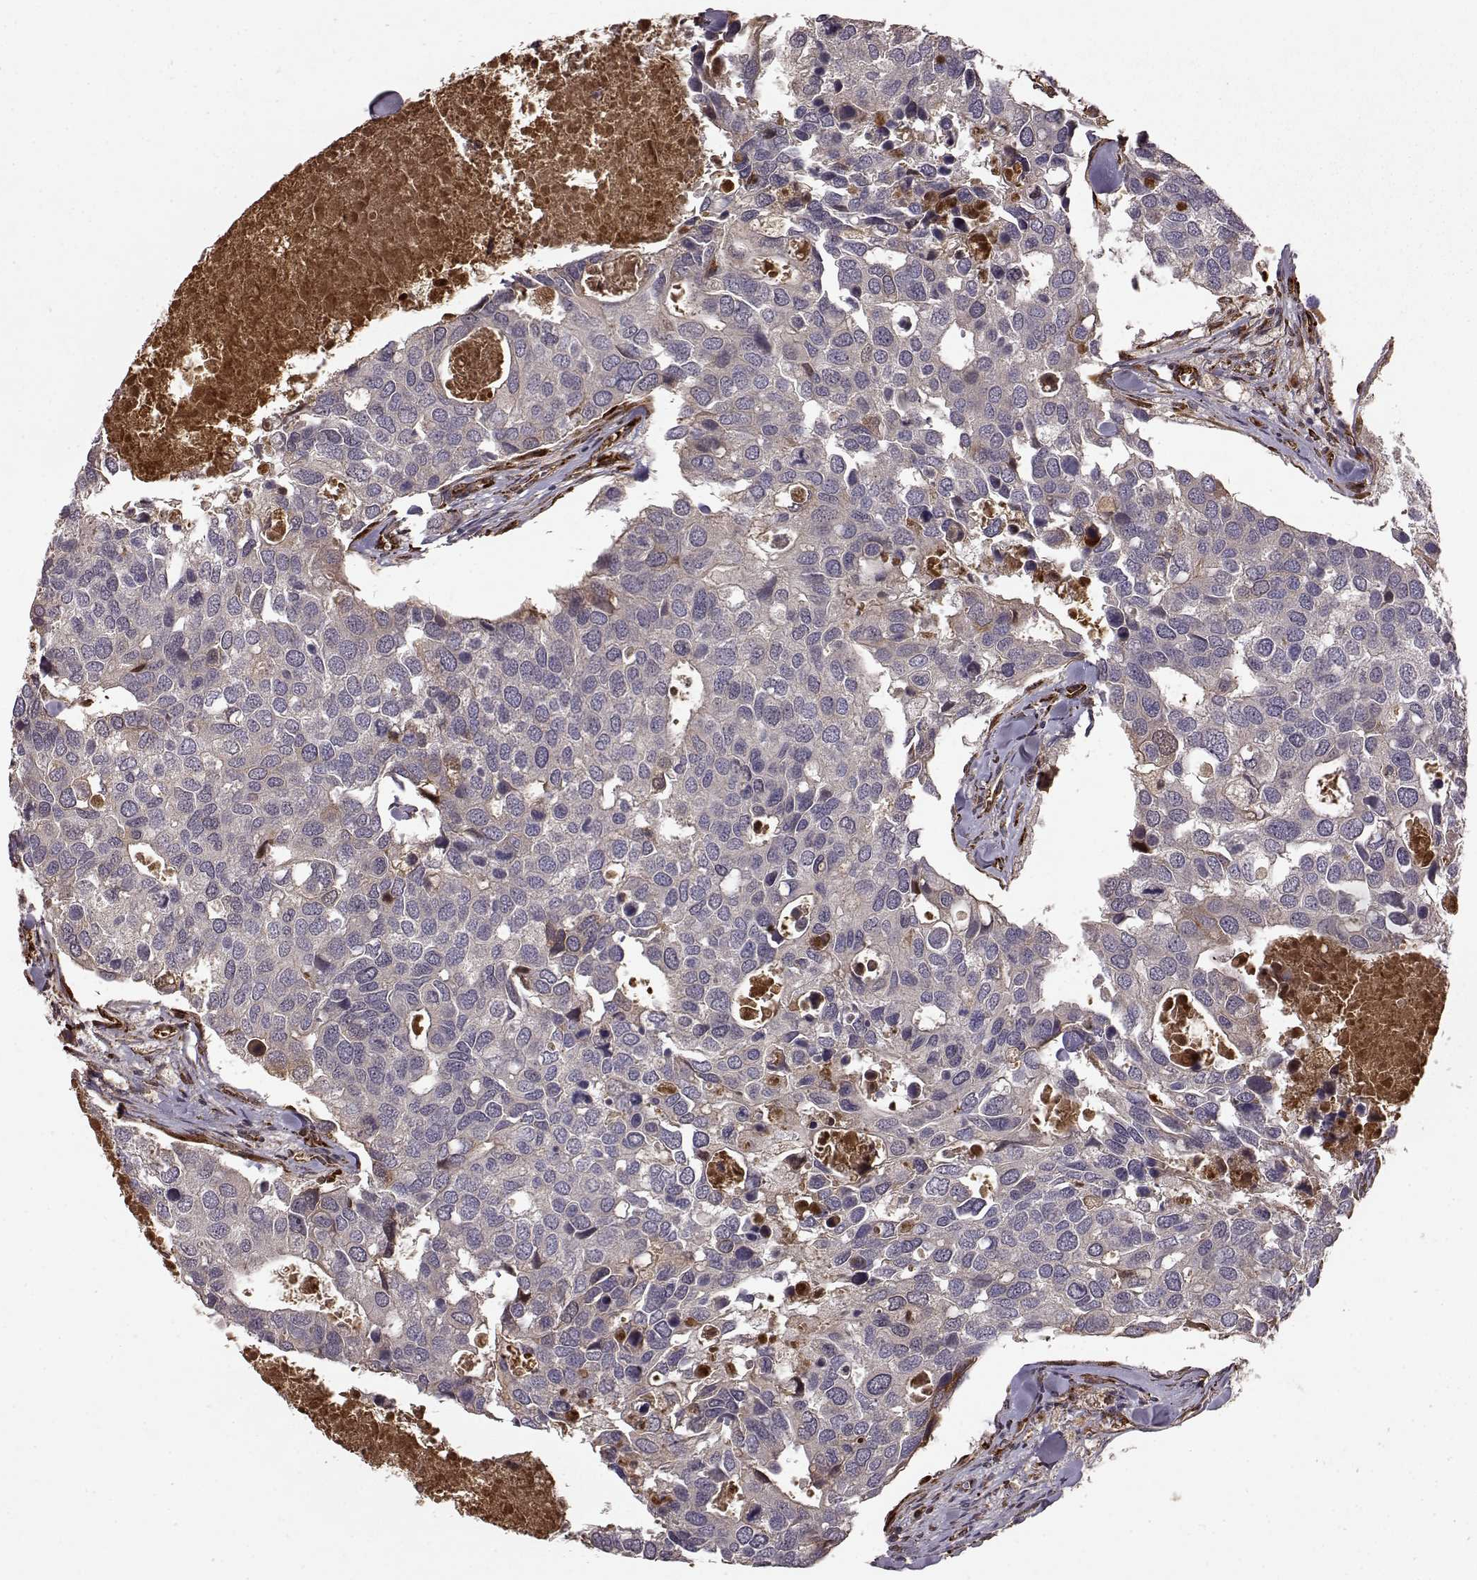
{"staining": {"intensity": "weak", "quantity": "<25%", "location": "cytoplasmic/membranous"}, "tissue": "breast cancer", "cell_type": "Tumor cells", "image_type": "cancer", "snomed": [{"axis": "morphology", "description": "Duct carcinoma"}, {"axis": "topography", "description": "Breast"}], "caption": "Tumor cells are negative for protein expression in human breast cancer (invasive ductal carcinoma).", "gene": "FSTL1", "patient": {"sex": "female", "age": 83}}